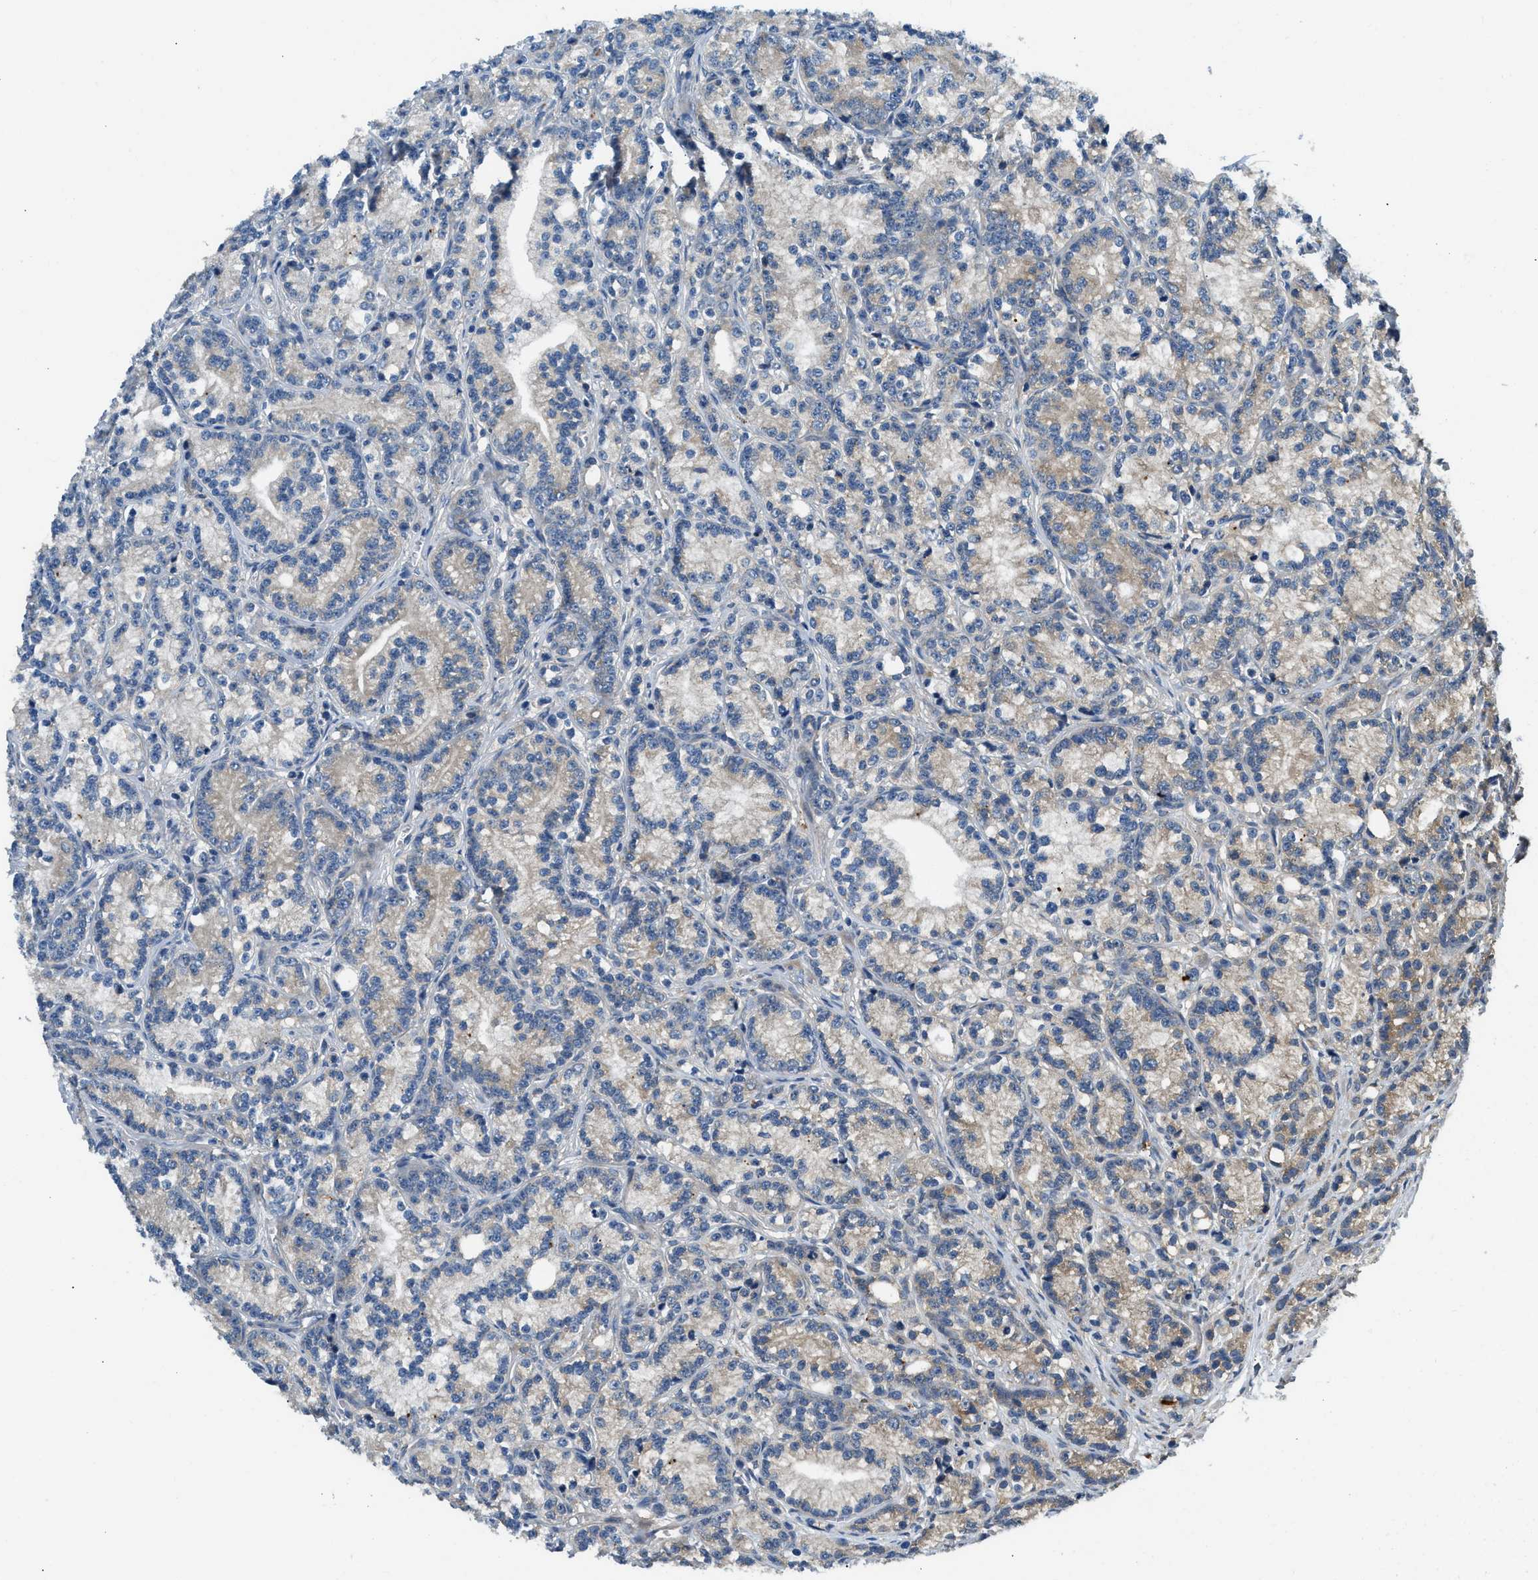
{"staining": {"intensity": "weak", "quantity": ">75%", "location": "cytoplasmic/membranous"}, "tissue": "prostate cancer", "cell_type": "Tumor cells", "image_type": "cancer", "snomed": [{"axis": "morphology", "description": "Adenocarcinoma, Low grade"}, {"axis": "topography", "description": "Prostate"}], "caption": "Adenocarcinoma (low-grade) (prostate) stained for a protein (brown) shows weak cytoplasmic/membranous positive positivity in approximately >75% of tumor cells.", "gene": "IL3RA", "patient": {"sex": "male", "age": 89}}